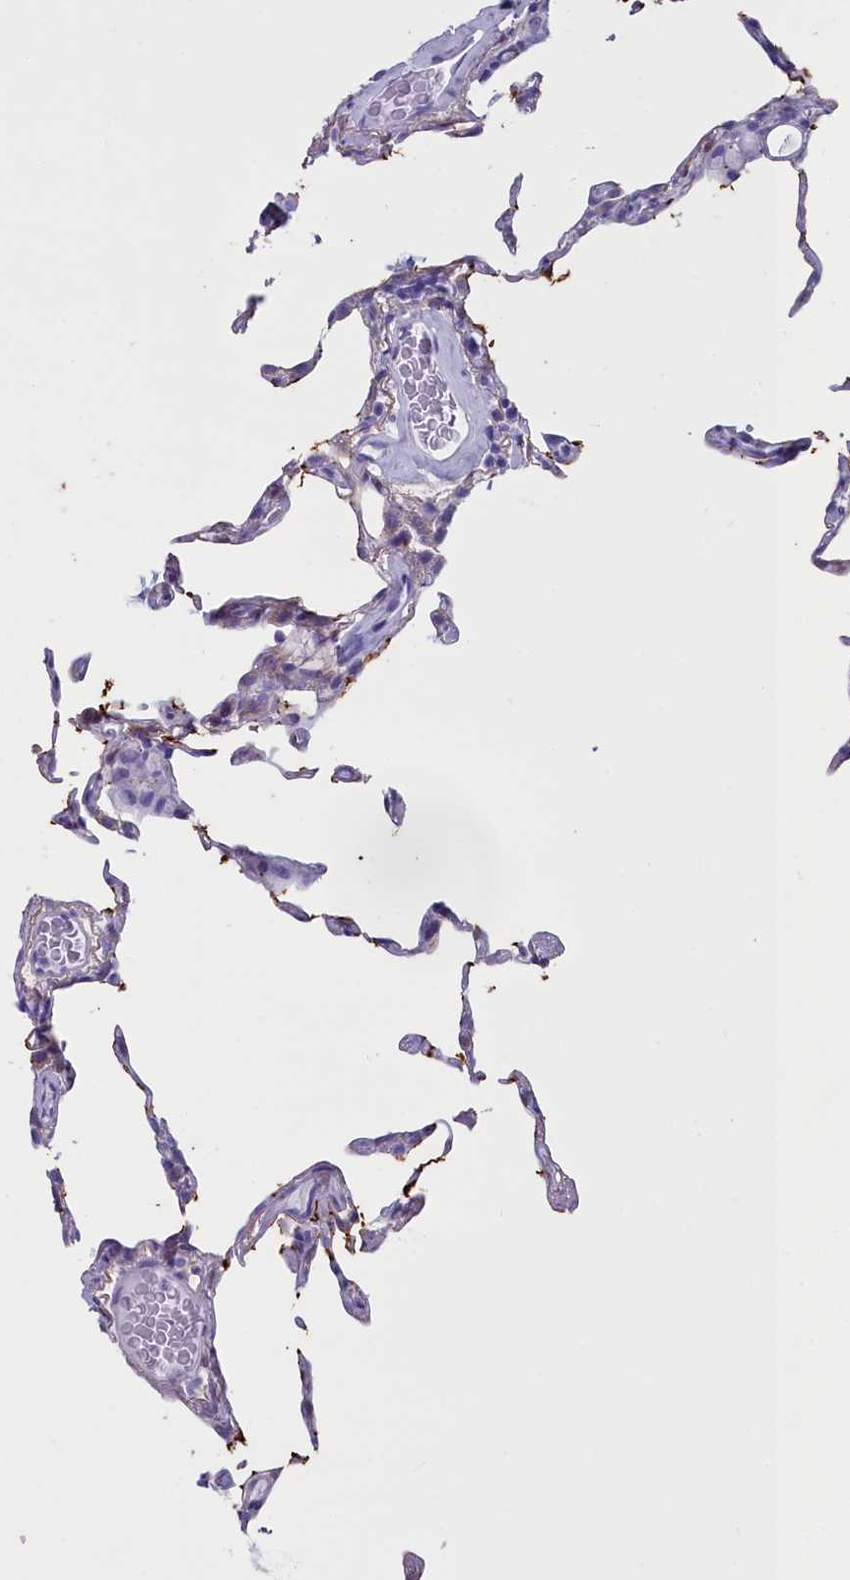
{"staining": {"intensity": "negative", "quantity": "none", "location": "none"}, "tissue": "lung", "cell_type": "Alveolar cells", "image_type": "normal", "snomed": [{"axis": "morphology", "description": "Normal tissue, NOS"}, {"axis": "topography", "description": "Lung"}], "caption": "The photomicrograph demonstrates no staining of alveolar cells in benign lung.", "gene": "MAP6", "patient": {"sex": "female", "age": 57}}